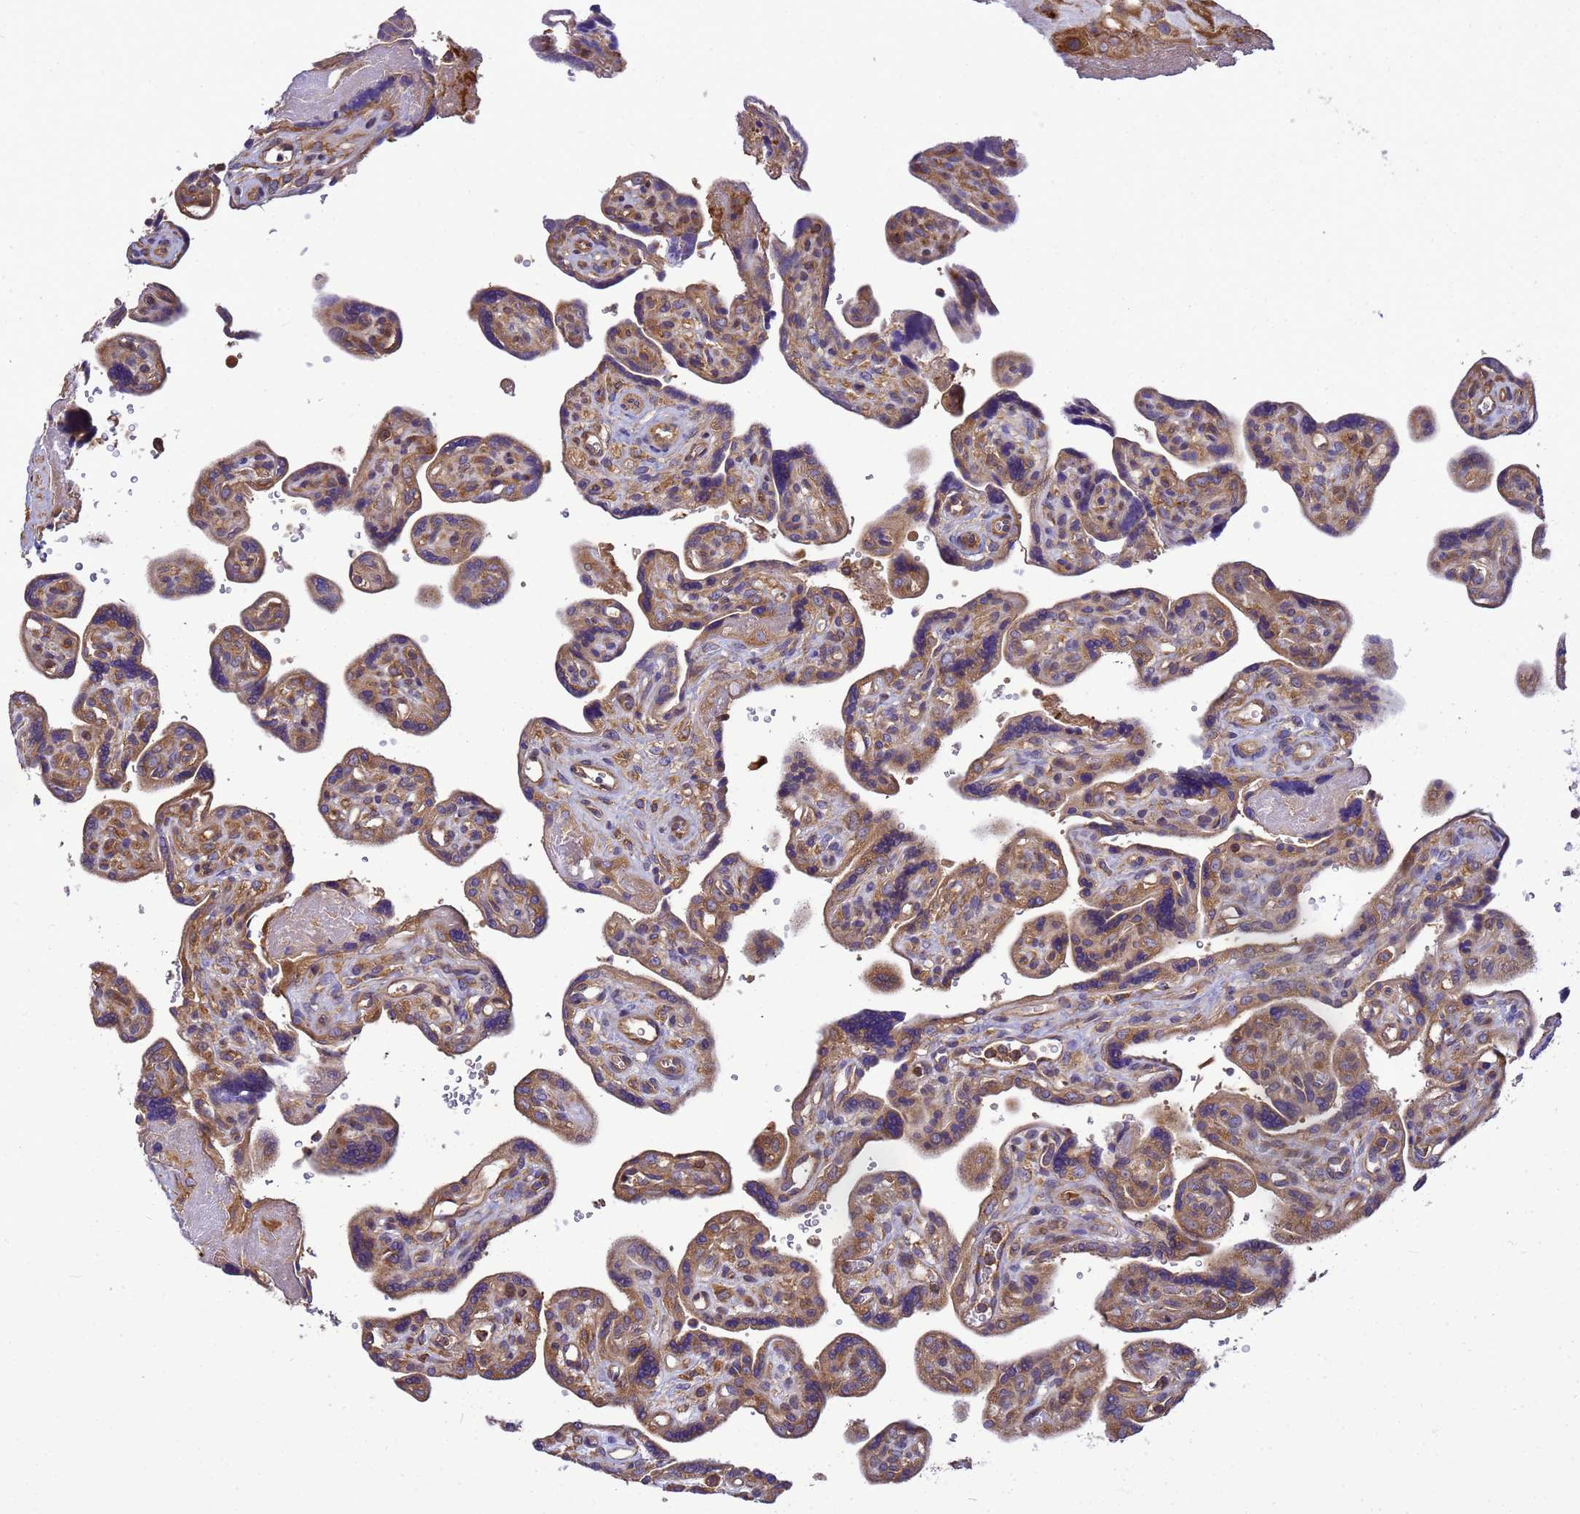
{"staining": {"intensity": "moderate", "quantity": ">75%", "location": "cytoplasmic/membranous"}, "tissue": "placenta", "cell_type": "Trophoblastic cells", "image_type": "normal", "snomed": [{"axis": "morphology", "description": "Normal tissue, NOS"}, {"axis": "topography", "description": "Placenta"}], "caption": "Normal placenta demonstrates moderate cytoplasmic/membranous expression in approximately >75% of trophoblastic cells (Brightfield microscopy of DAB IHC at high magnification)..", "gene": "BECN1", "patient": {"sex": "female", "age": 39}}